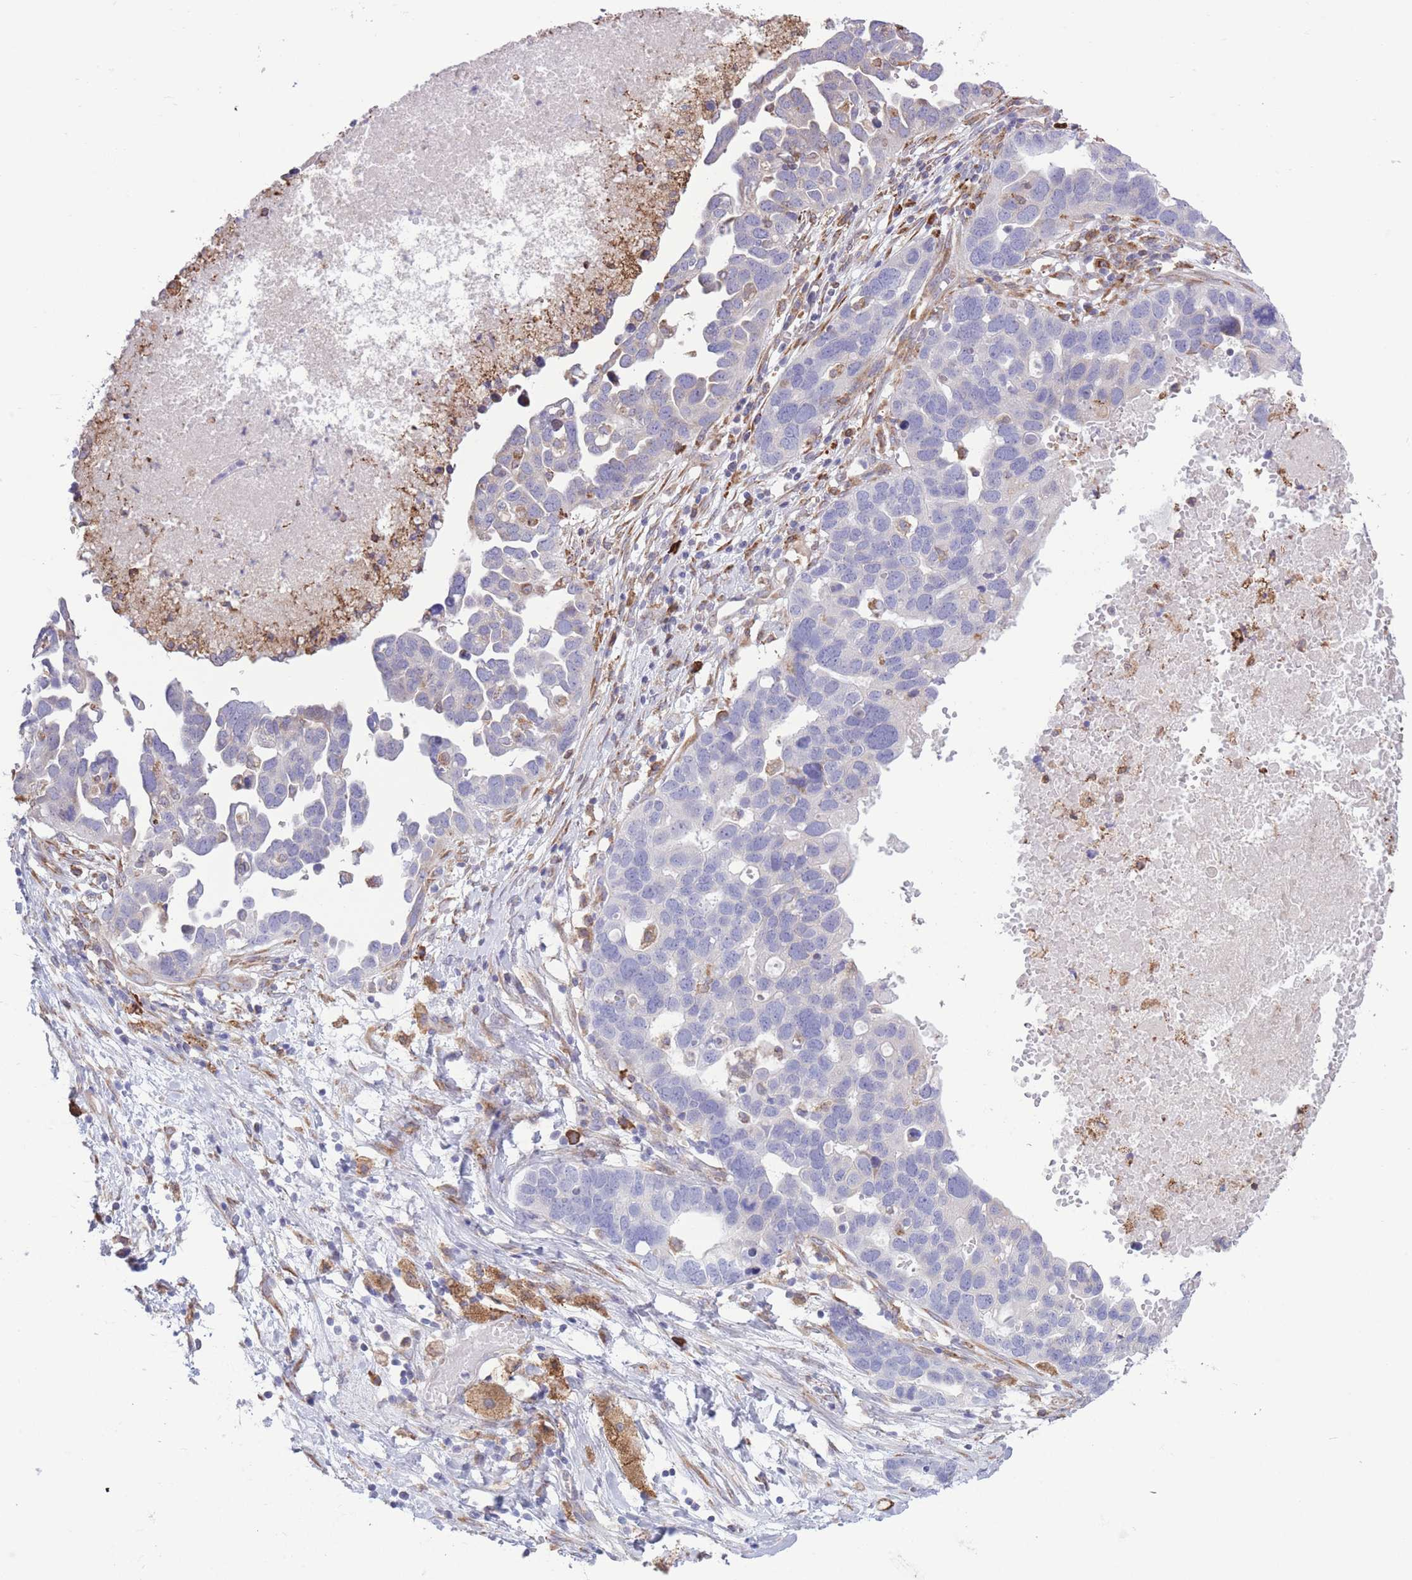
{"staining": {"intensity": "negative", "quantity": "none", "location": "none"}, "tissue": "ovarian cancer", "cell_type": "Tumor cells", "image_type": "cancer", "snomed": [{"axis": "morphology", "description": "Cystadenocarcinoma, serous, NOS"}, {"axis": "topography", "description": "Ovary"}], "caption": "An immunohistochemistry photomicrograph of serous cystadenocarcinoma (ovarian) is shown. There is no staining in tumor cells of serous cystadenocarcinoma (ovarian).", "gene": "MYDGF", "patient": {"sex": "female", "age": 54}}